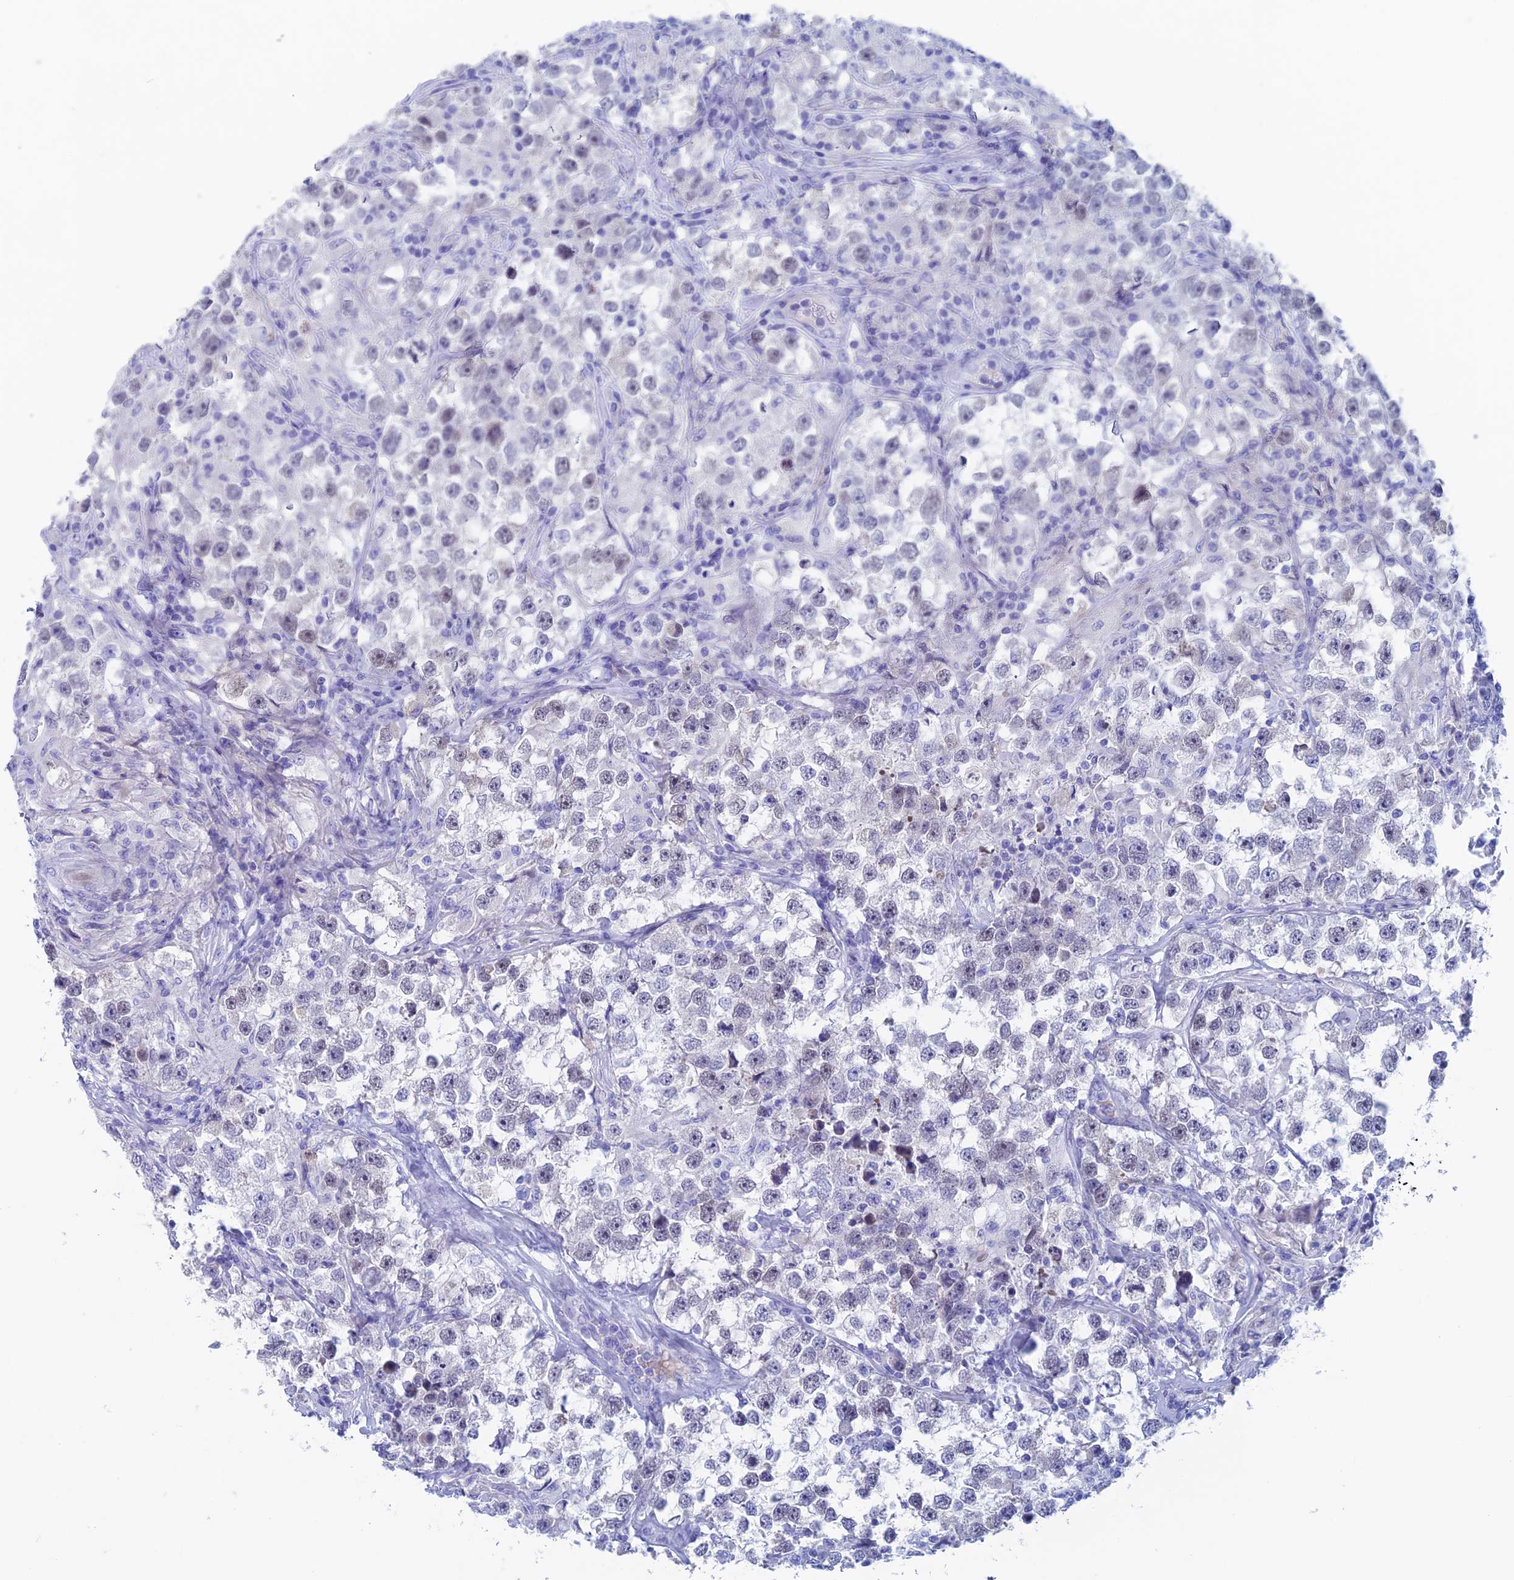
{"staining": {"intensity": "negative", "quantity": "none", "location": "none"}, "tissue": "testis cancer", "cell_type": "Tumor cells", "image_type": "cancer", "snomed": [{"axis": "morphology", "description": "Seminoma, NOS"}, {"axis": "topography", "description": "Testis"}], "caption": "High magnification brightfield microscopy of testis cancer stained with DAB (brown) and counterstained with hematoxylin (blue): tumor cells show no significant expression.", "gene": "PSMC3IP", "patient": {"sex": "male", "age": 46}}